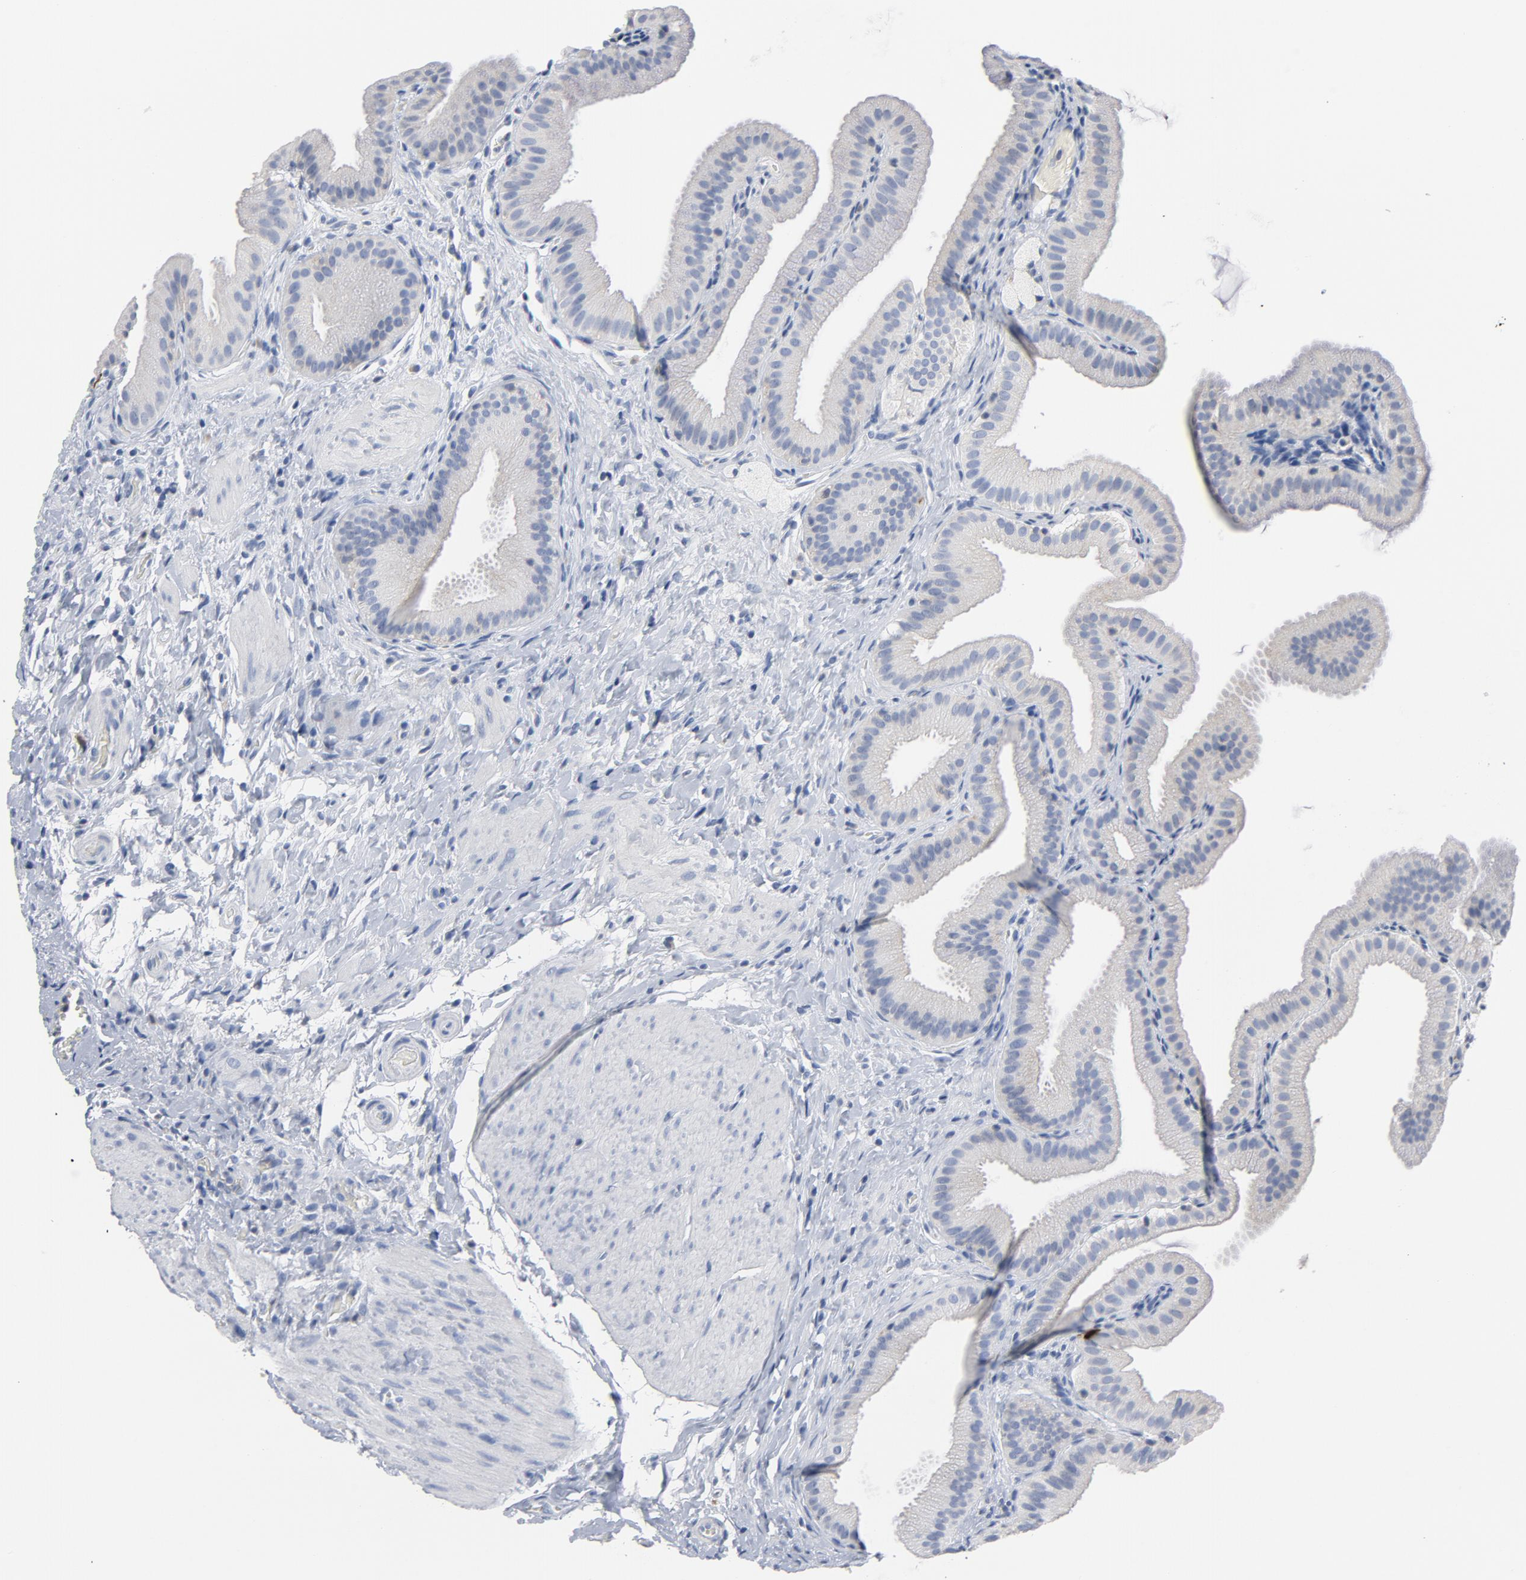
{"staining": {"intensity": "negative", "quantity": "none", "location": "none"}, "tissue": "gallbladder", "cell_type": "Glandular cells", "image_type": "normal", "snomed": [{"axis": "morphology", "description": "Normal tissue, NOS"}, {"axis": "topography", "description": "Gallbladder"}], "caption": "This is an immunohistochemistry (IHC) histopathology image of unremarkable human gallbladder. There is no expression in glandular cells.", "gene": "CDC20", "patient": {"sex": "female", "age": 63}}